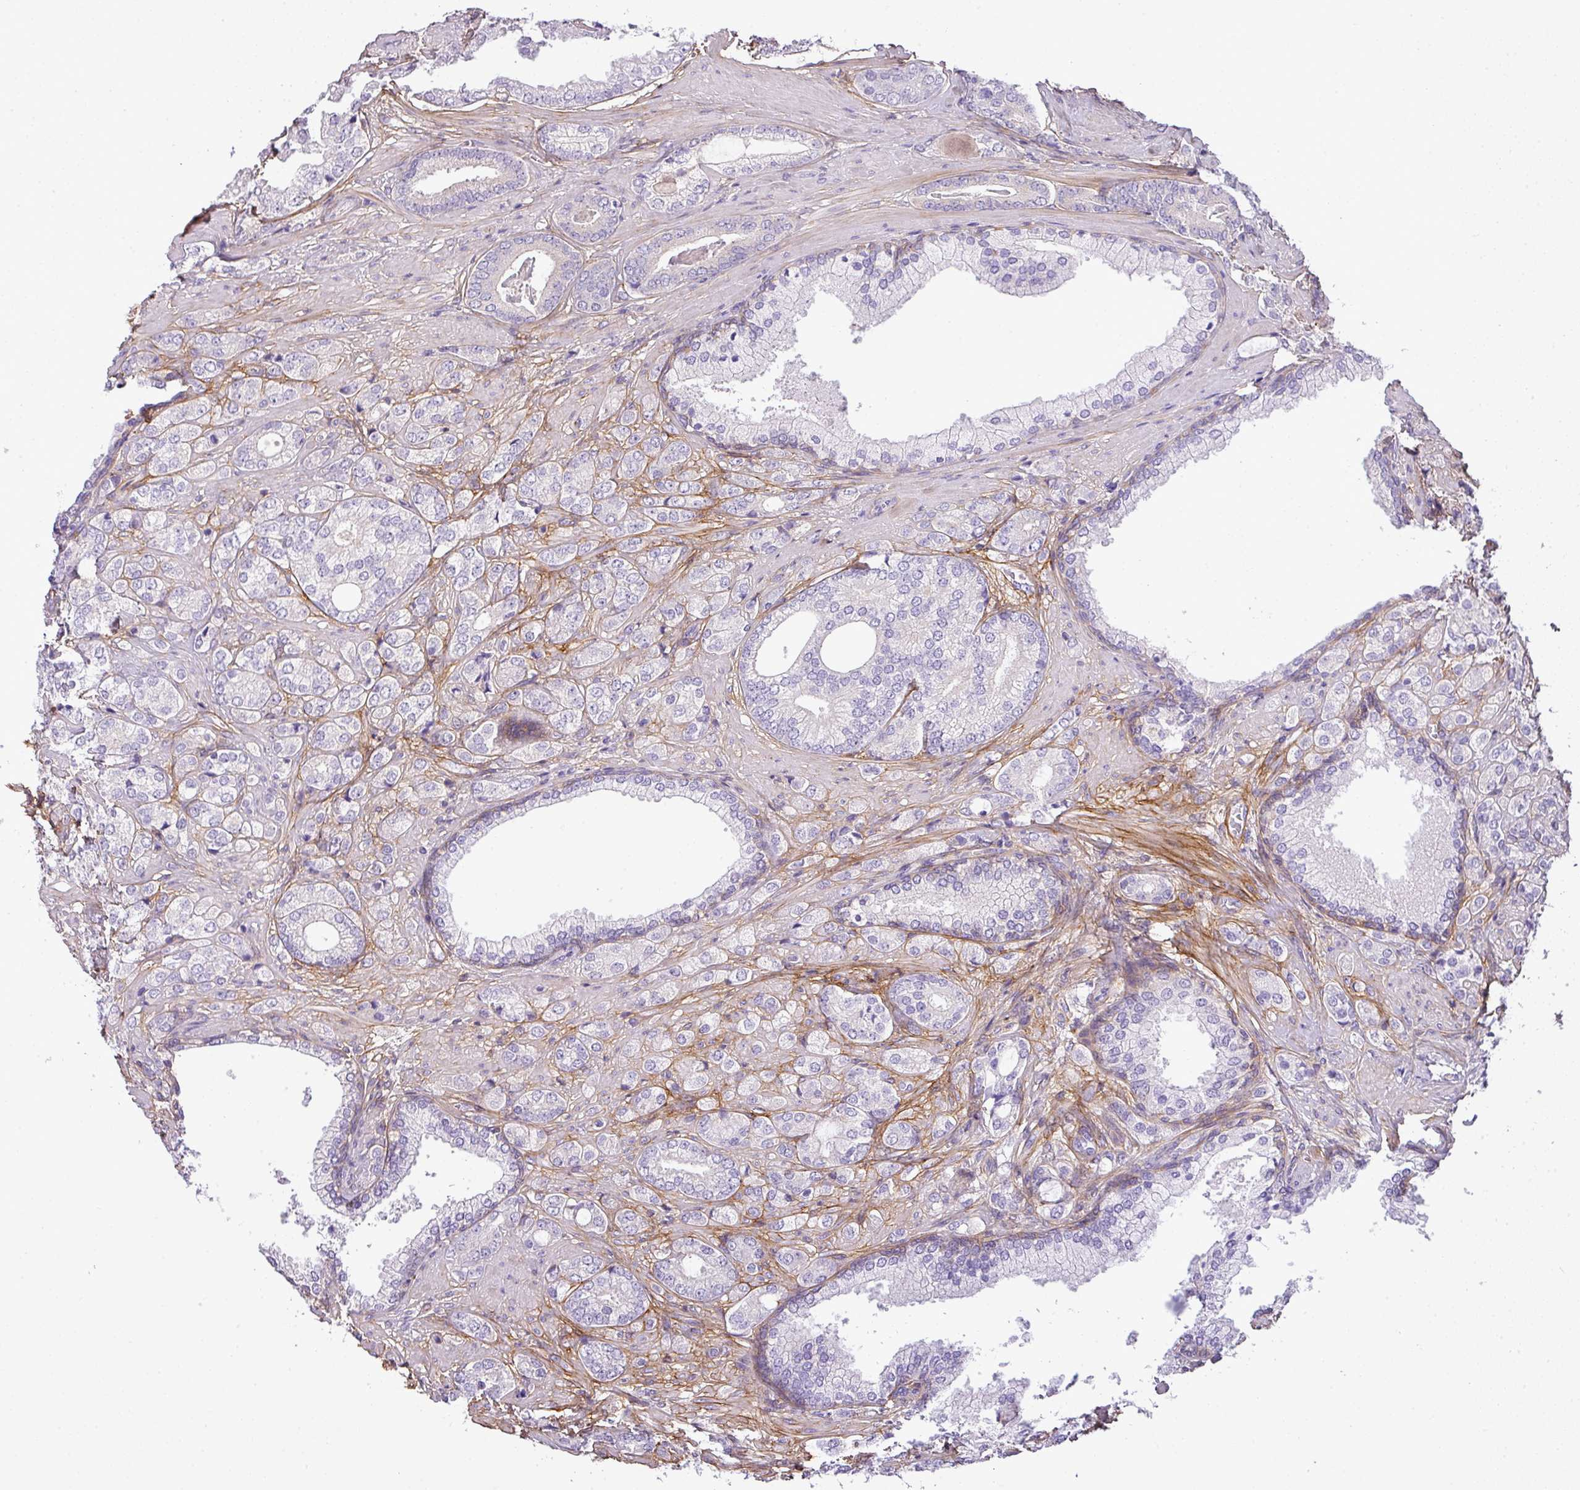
{"staining": {"intensity": "negative", "quantity": "none", "location": "none"}, "tissue": "prostate cancer", "cell_type": "Tumor cells", "image_type": "cancer", "snomed": [{"axis": "morphology", "description": "Adenocarcinoma, High grade"}, {"axis": "topography", "description": "Prostate"}], "caption": "The photomicrograph exhibits no significant expression in tumor cells of adenocarcinoma (high-grade) (prostate). (DAB (3,3'-diaminobenzidine) immunohistochemistry (IHC), high magnification).", "gene": "PARD6G", "patient": {"sex": "male", "age": 60}}